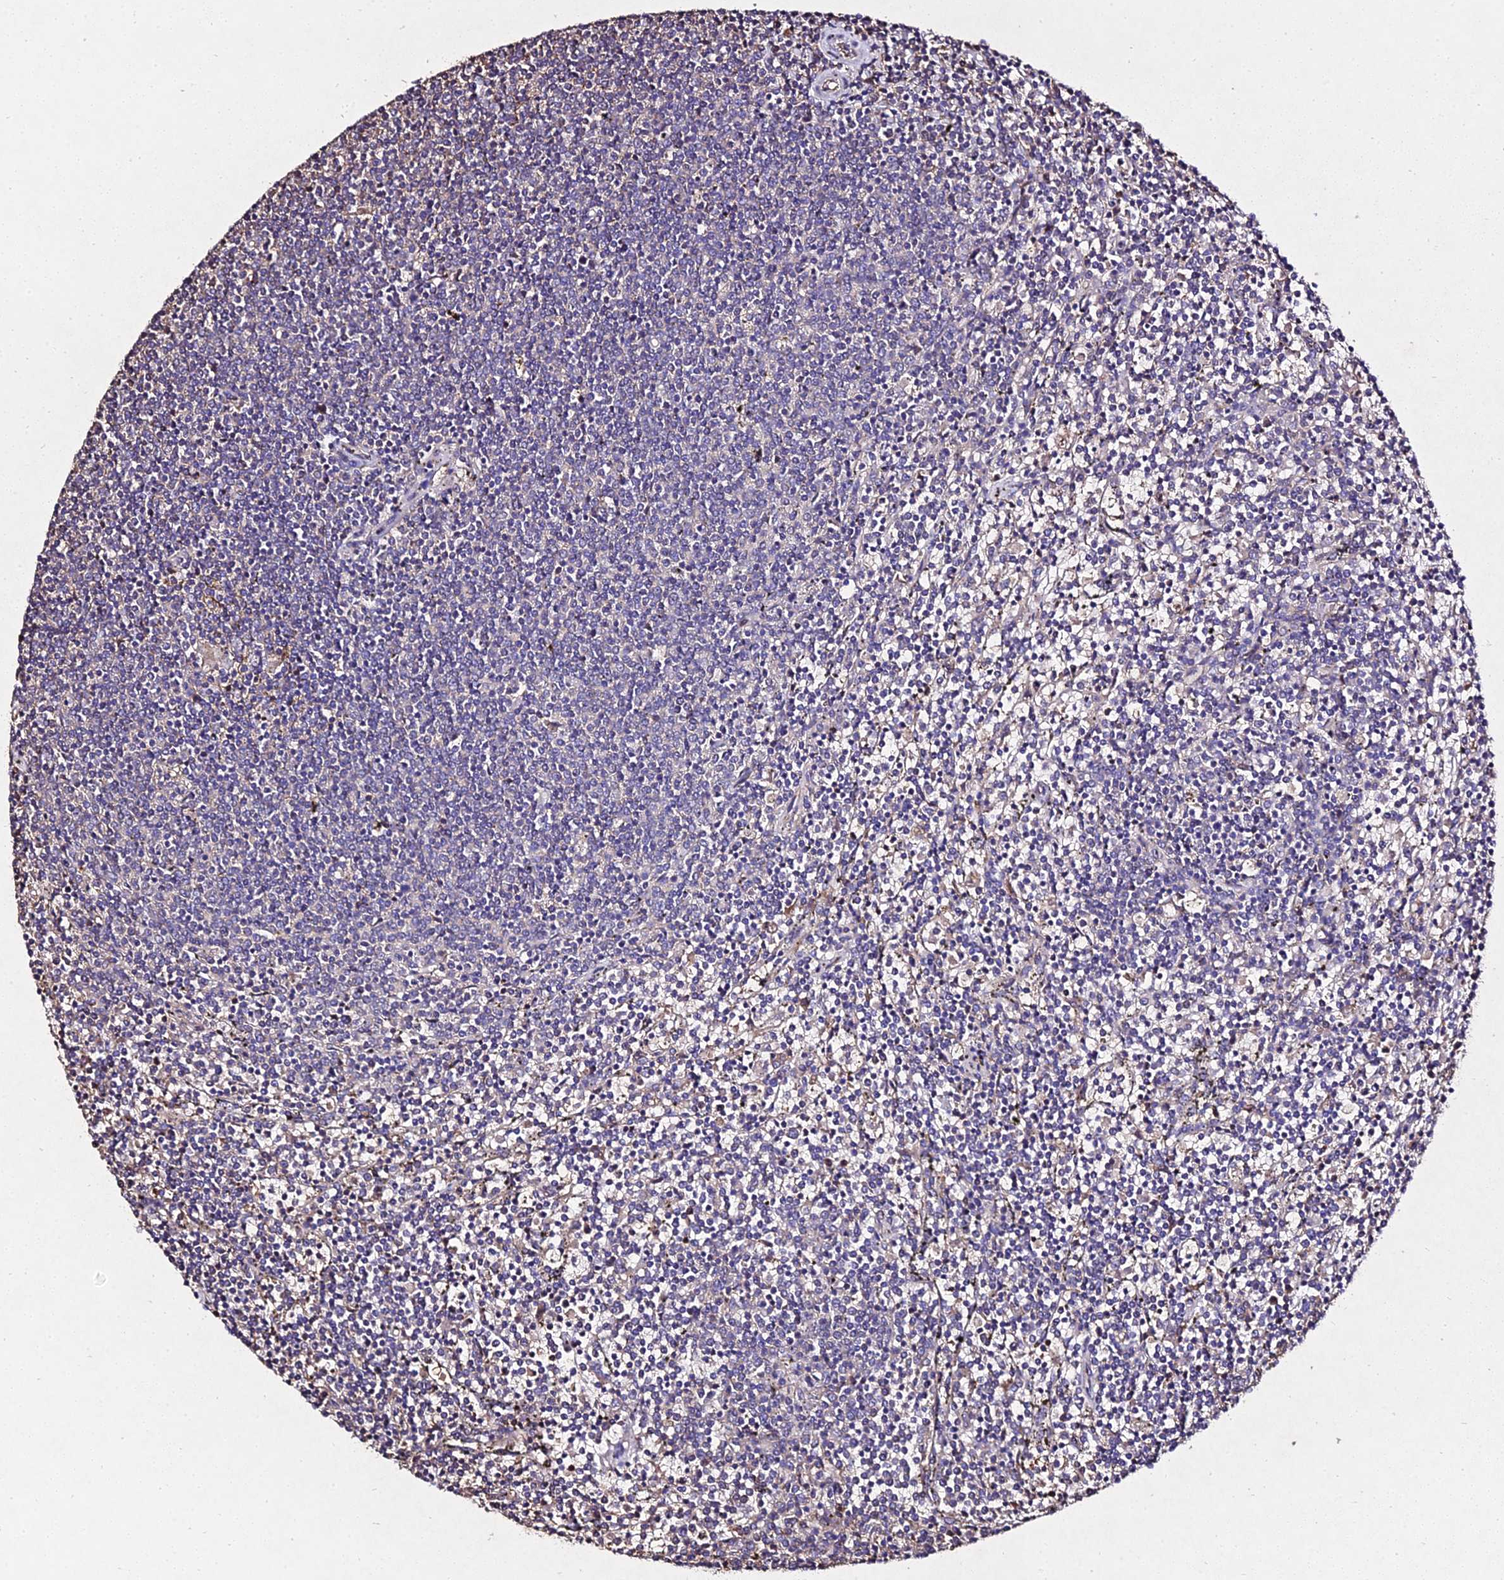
{"staining": {"intensity": "negative", "quantity": "none", "location": "none"}, "tissue": "lymphoma", "cell_type": "Tumor cells", "image_type": "cancer", "snomed": [{"axis": "morphology", "description": "Malignant lymphoma, non-Hodgkin's type, Low grade"}, {"axis": "topography", "description": "Spleen"}], "caption": "Human lymphoma stained for a protein using immunohistochemistry (IHC) reveals no expression in tumor cells.", "gene": "AP3M2", "patient": {"sex": "female", "age": 50}}